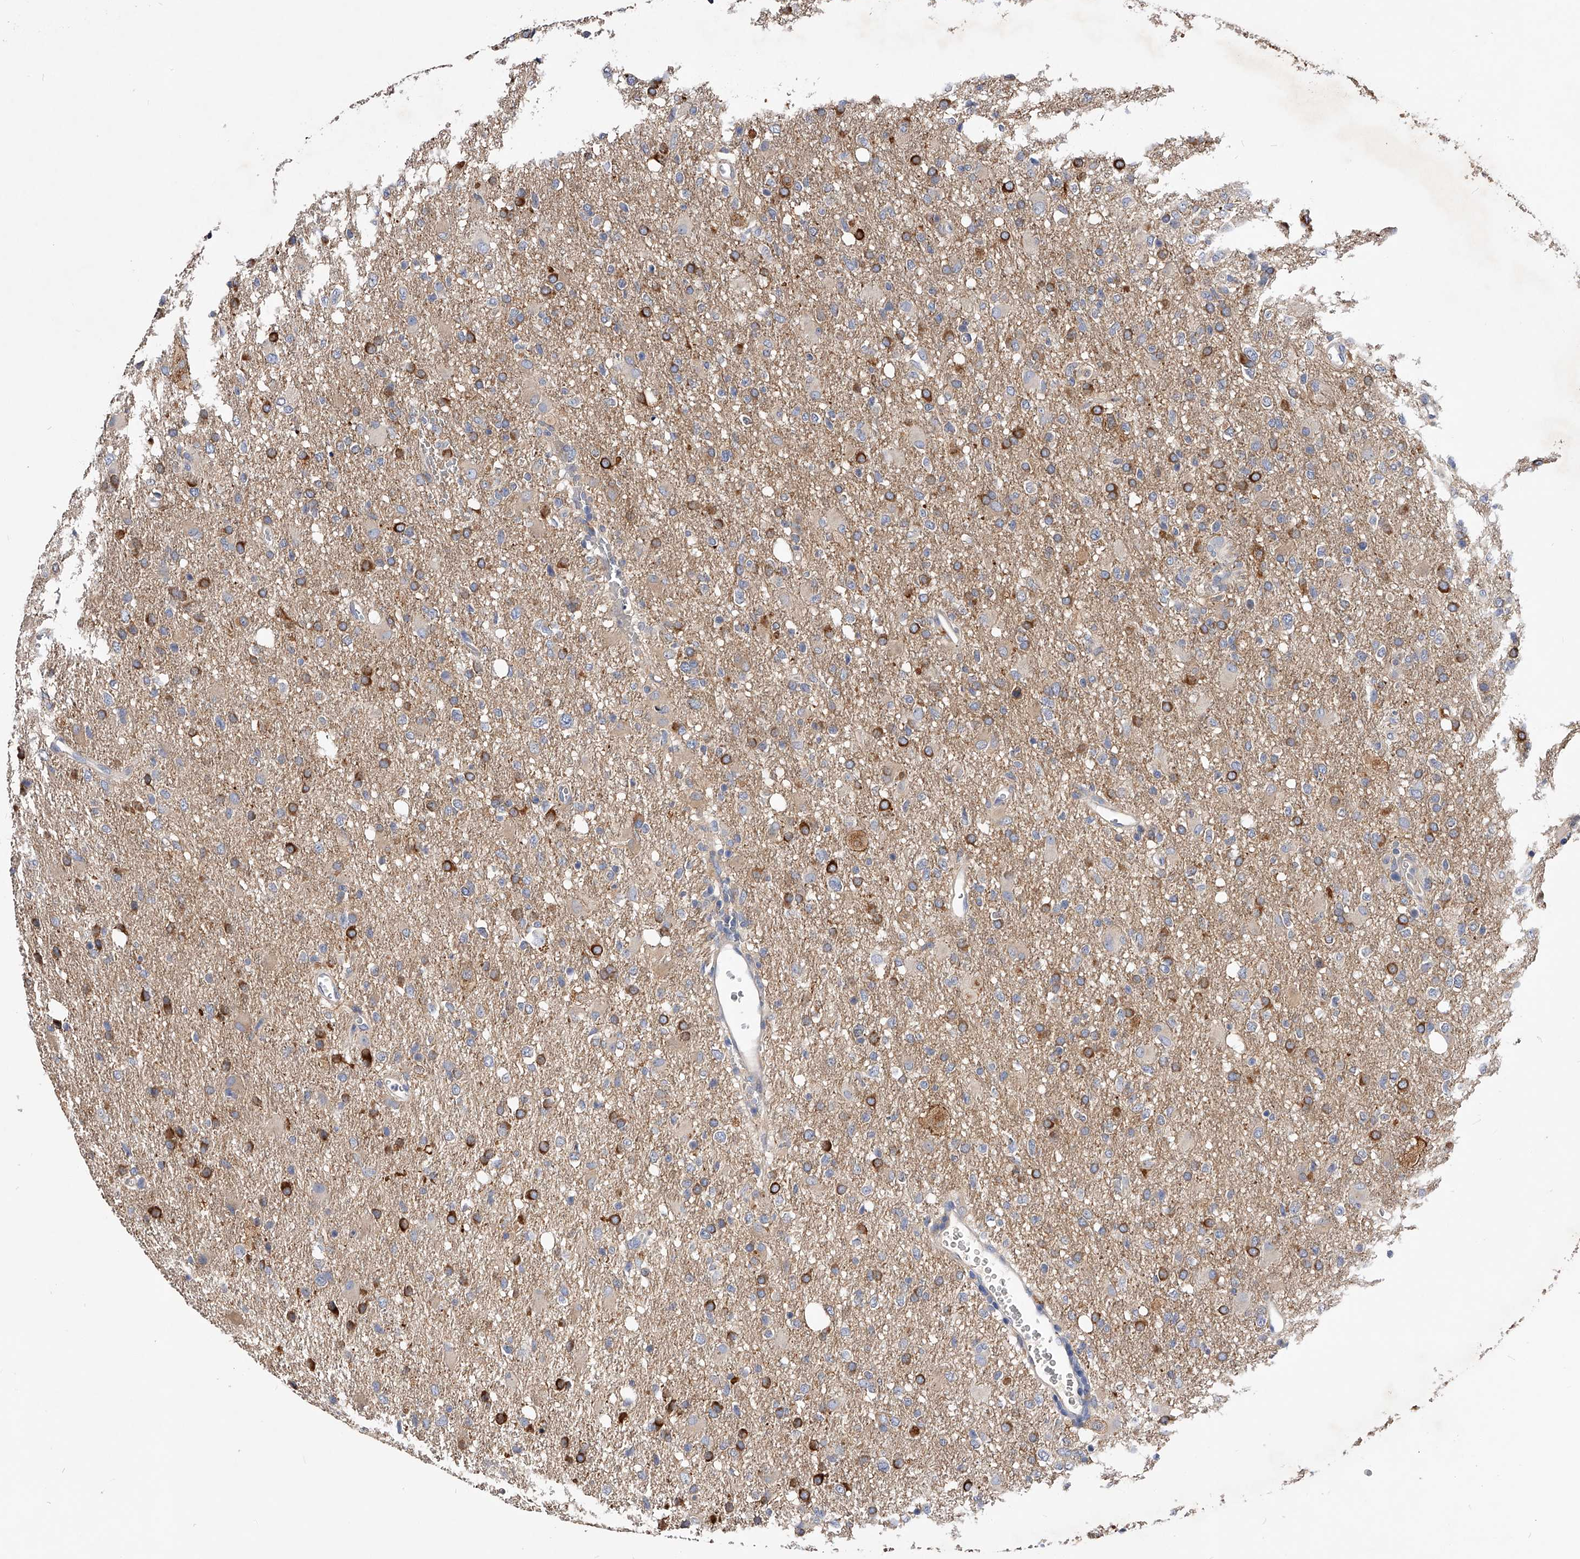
{"staining": {"intensity": "strong", "quantity": "<25%", "location": "cytoplasmic/membranous"}, "tissue": "glioma", "cell_type": "Tumor cells", "image_type": "cancer", "snomed": [{"axis": "morphology", "description": "Glioma, malignant, High grade"}, {"axis": "topography", "description": "Brain"}], "caption": "Immunohistochemistry of human malignant high-grade glioma reveals medium levels of strong cytoplasmic/membranous staining in about <25% of tumor cells. The protein is stained brown, and the nuclei are stained in blue (DAB (3,3'-diaminobenzidine) IHC with brightfield microscopy, high magnification).", "gene": "ARL4C", "patient": {"sex": "female", "age": 57}}